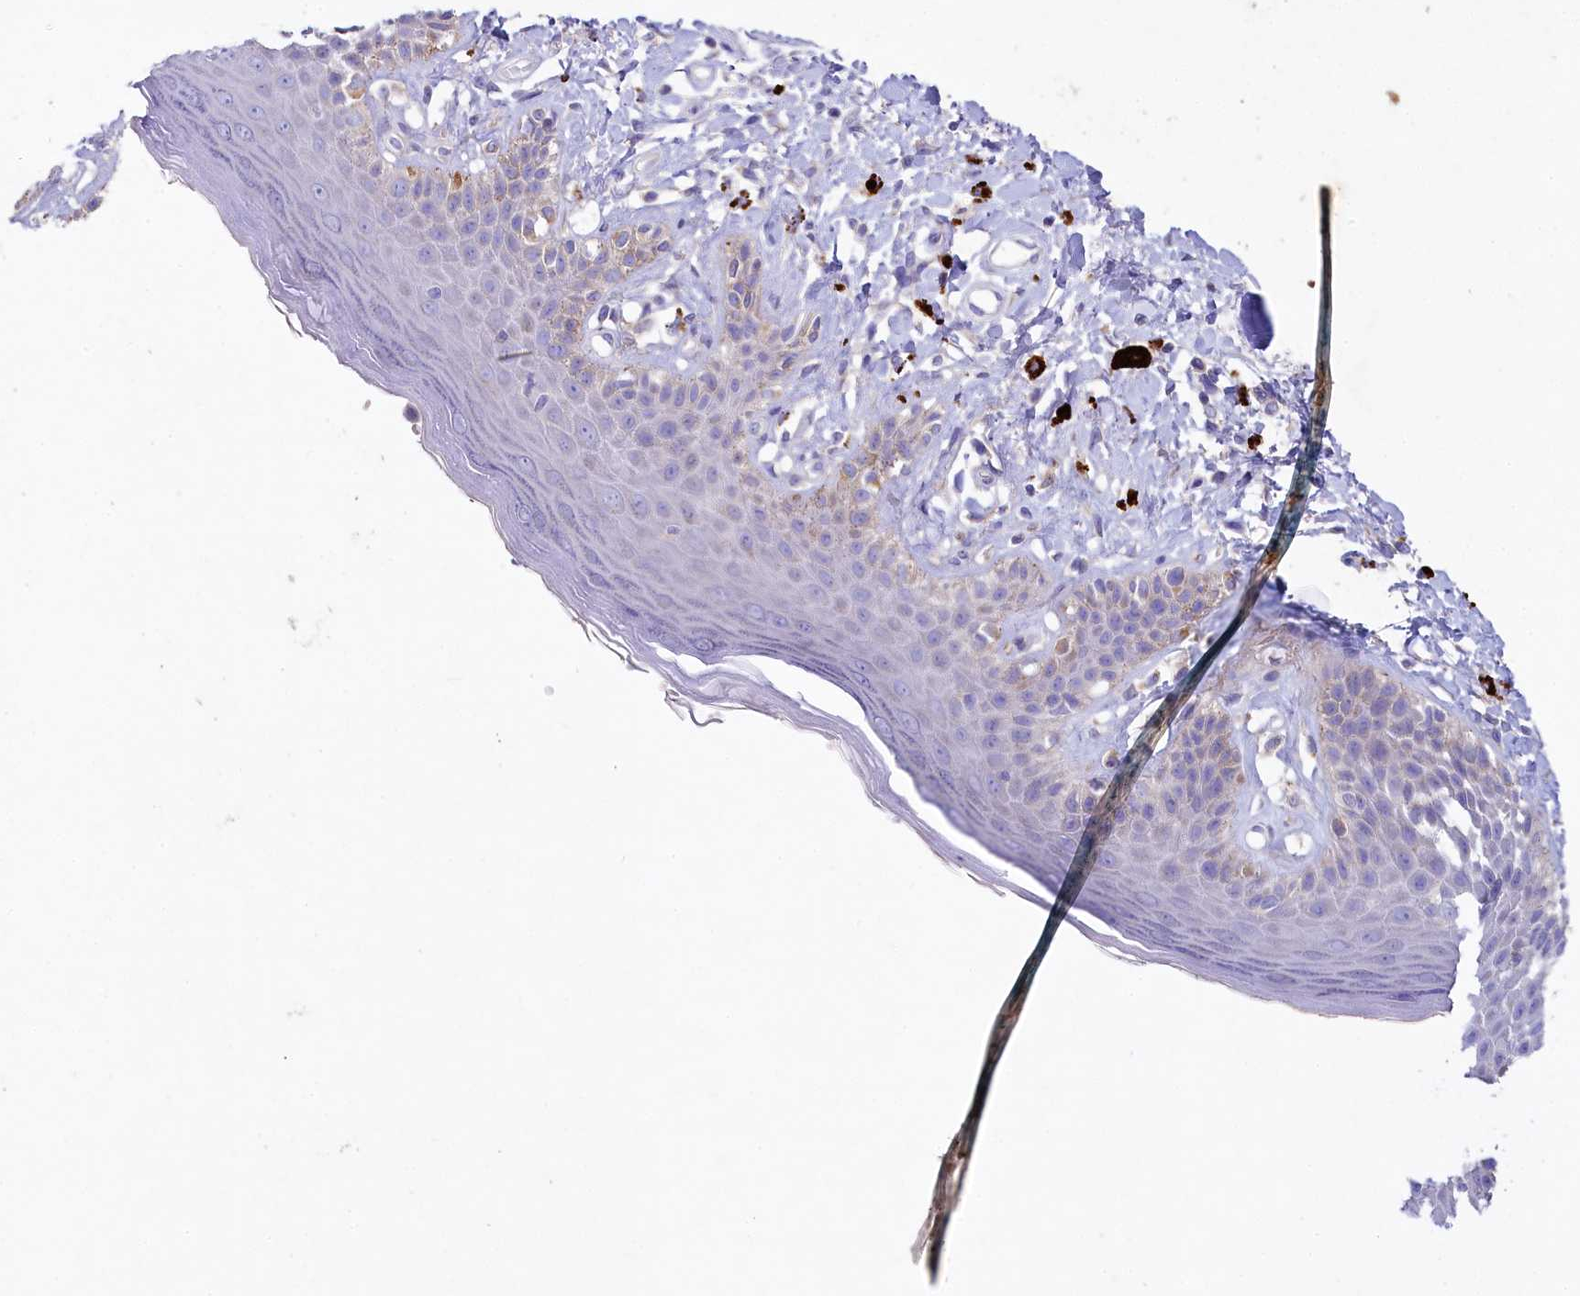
{"staining": {"intensity": "moderate", "quantity": "<25%", "location": "cytoplasmic/membranous"}, "tissue": "skin", "cell_type": "Epidermal cells", "image_type": "normal", "snomed": [{"axis": "morphology", "description": "Normal tissue, NOS"}, {"axis": "topography", "description": "Anal"}], "caption": "Immunohistochemistry (IHC) image of unremarkable skin: skin stained using immunohistochemistry (IHC) demonstrates low levels of moderate protein expression localized specifically in the cytoplasmic/membranous of epidermal cells, appearing as a cytoplasmic/membranous brown color.", "gene": "VPS26B", "patient": {"sex": "female", "age": 78}}